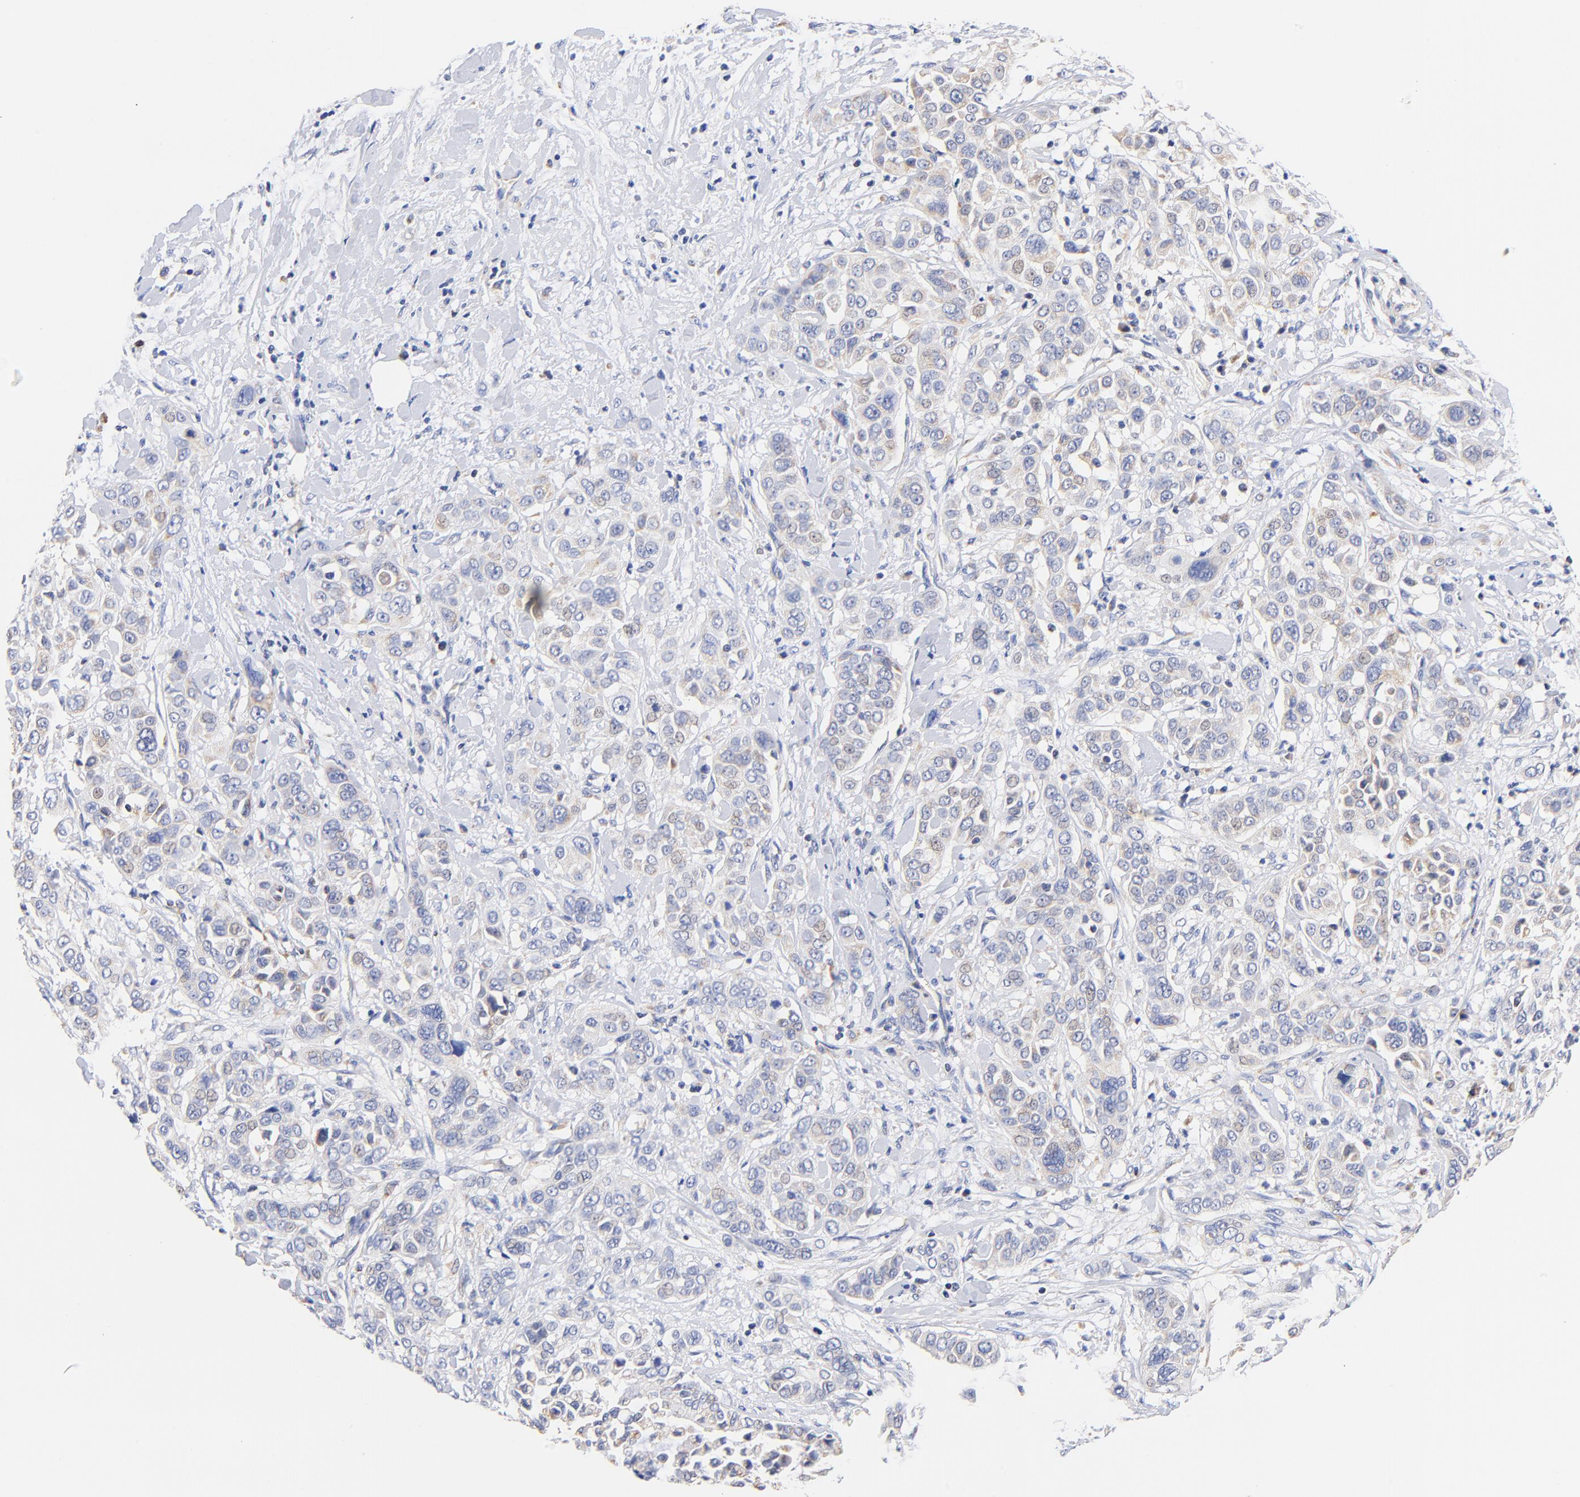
{"staining": {"intensity": "weak", "quantity": "<25%", "location": "cytoplasmic/membranous"}, "tissue": "pancreatic cancer", "cell_type": "Tumor cells", "image_type": "cancer", "snomed": [{"axis": "morphology", "description": "Adenocarcinoma, NOS"}, {"axis": "topography", "description": "Pancreas"}], "caption": "An image of pancreatic cancer (adenocarcinoma) stained for a protein displays no brown staining in tumor cells.", "gene": "ATP5F1D", "patient": {"sex": "female", "age": 52}}